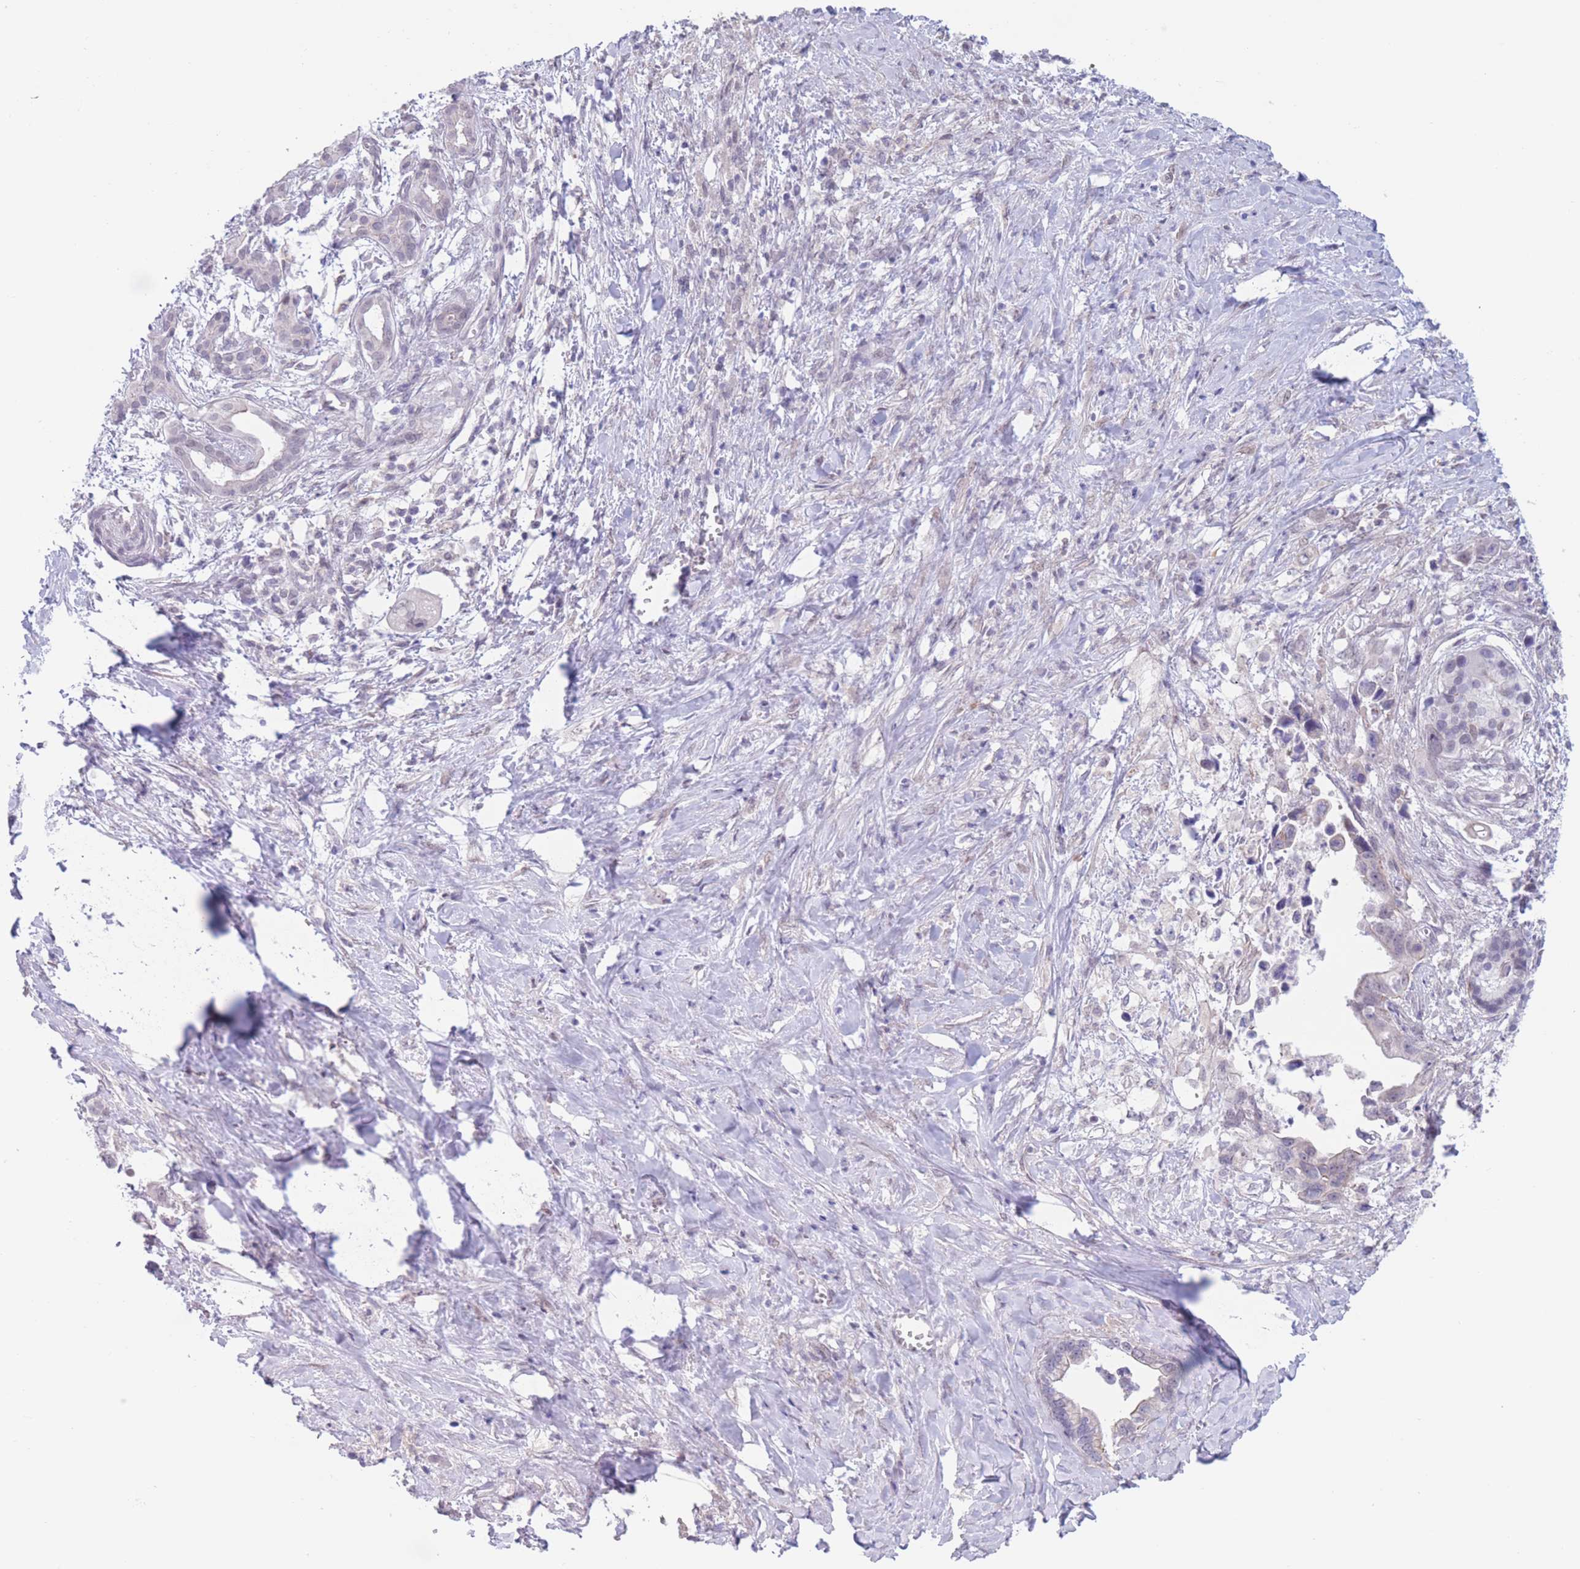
{"staining": {"intensity": "negative", "quantity": "none", "location": "none"}, "tissue": "pancreatic cancer", "cell_type": "Tumor cells", "image_type": "cancer", "snomed": [{"axis": "morphology", "description": "Adenocarcinoma, NOS"}, {"axis": "topography", "description": "Pancreas"}], "caption": "The photomicrograph reveals no staining of tumor cells in pancreatic adenocarcinoma. (Immunohistochemistry, brightfield microscopy, high magnification).", "gene": "PODXL", "patient": {"sex": "male", "age": 61}}